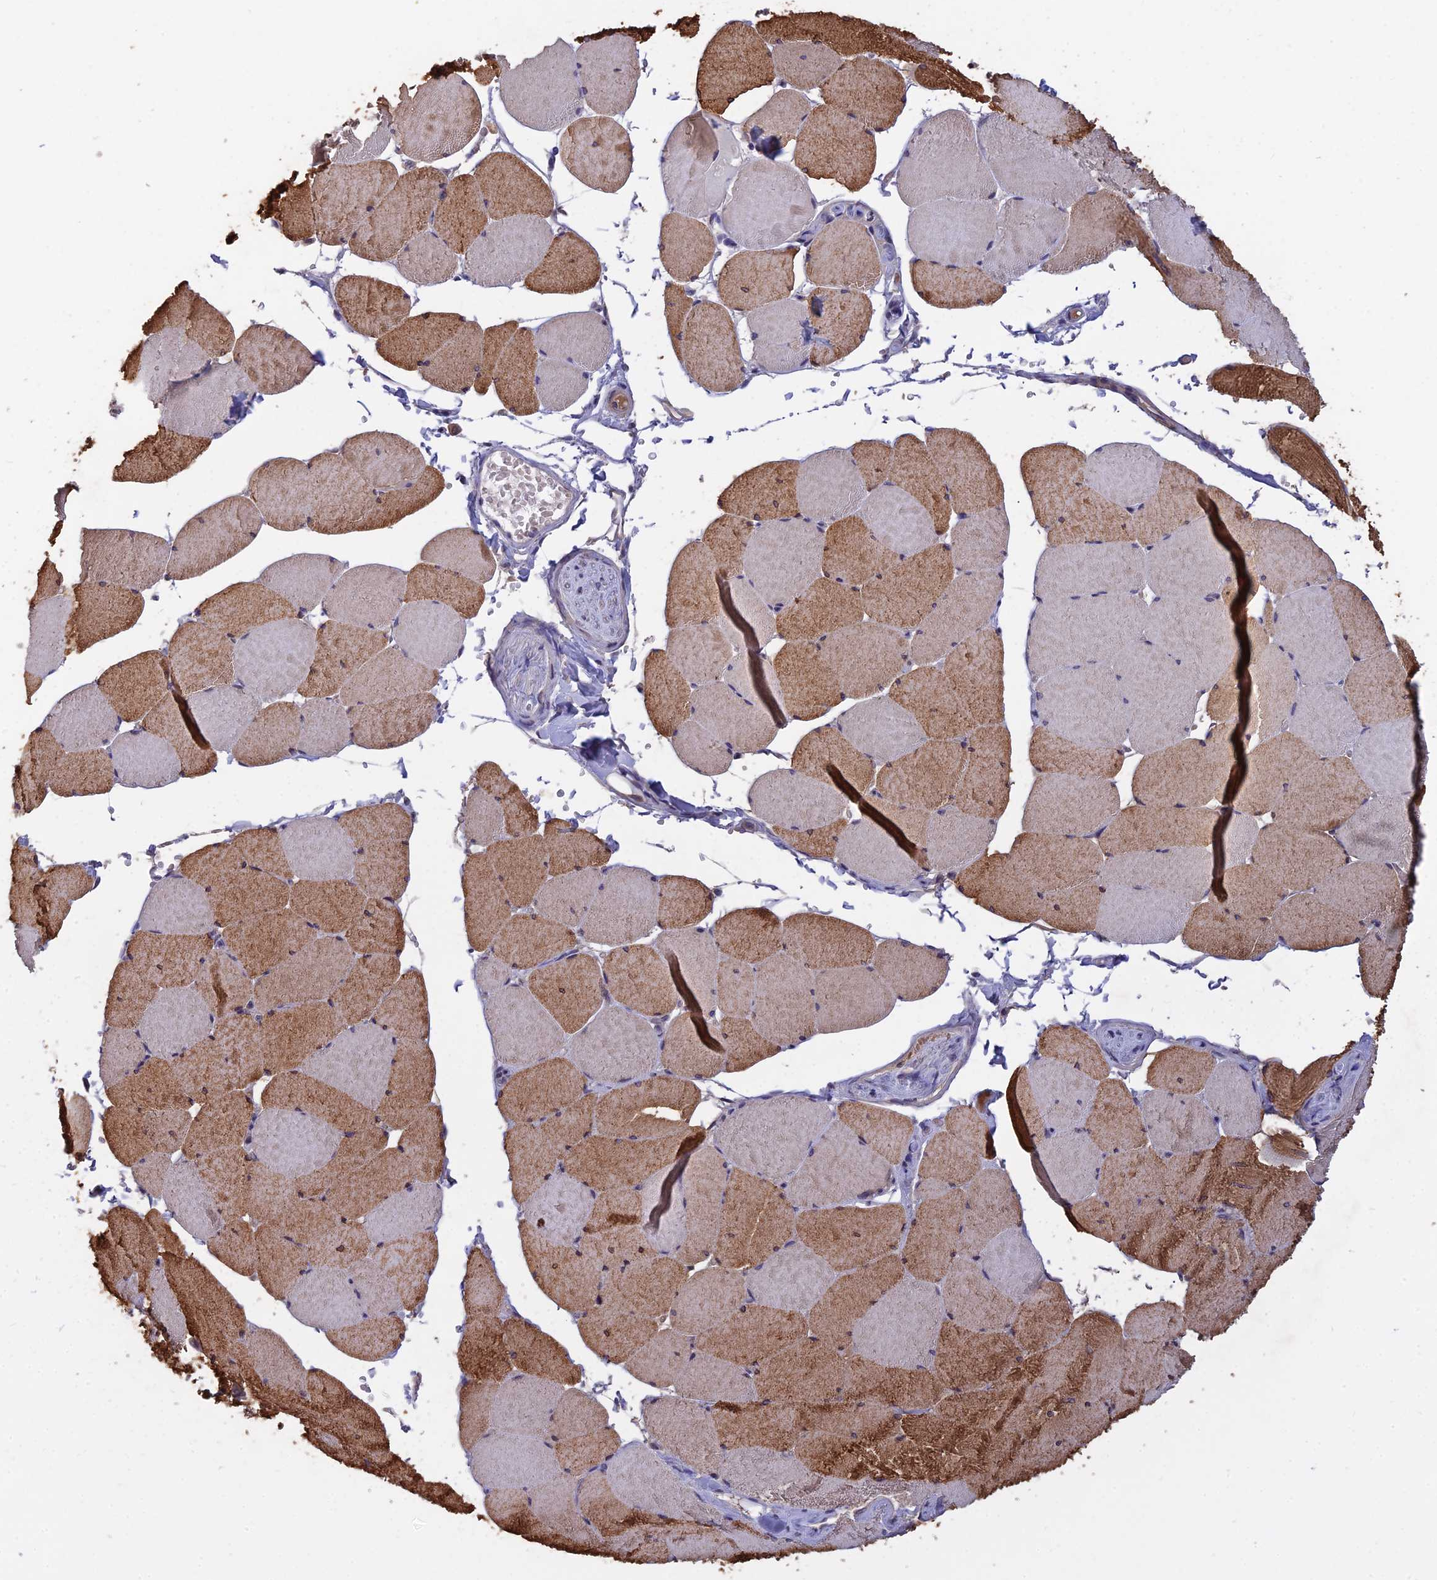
{"staining": {"intensity": "strong", "quantity": "25%-75%", "location": "cytoplasmic/membranous"}, "tissue": "skeletal muscle", "cell_type": "Myocytes", "image_type": "normal", "snomed": [{"axis": "morphology", "description": "Normal tissue, NOS"}, {"axis": "topography", "description": "Skeletal muscle"}, {"axis": "topography", "description": "Head-Neck"}], "caption": "An image of skeletal muscle stained for a protein demonstrates strong cytoplasmic/membranous brown staining in myocytes. Using DAB (brown) and hematoxylin (blue) stains, captured at high magnification using brightfield microscopy.", "gene": "SLC39A13", "patient": {"sex": "male", "age": 66}}